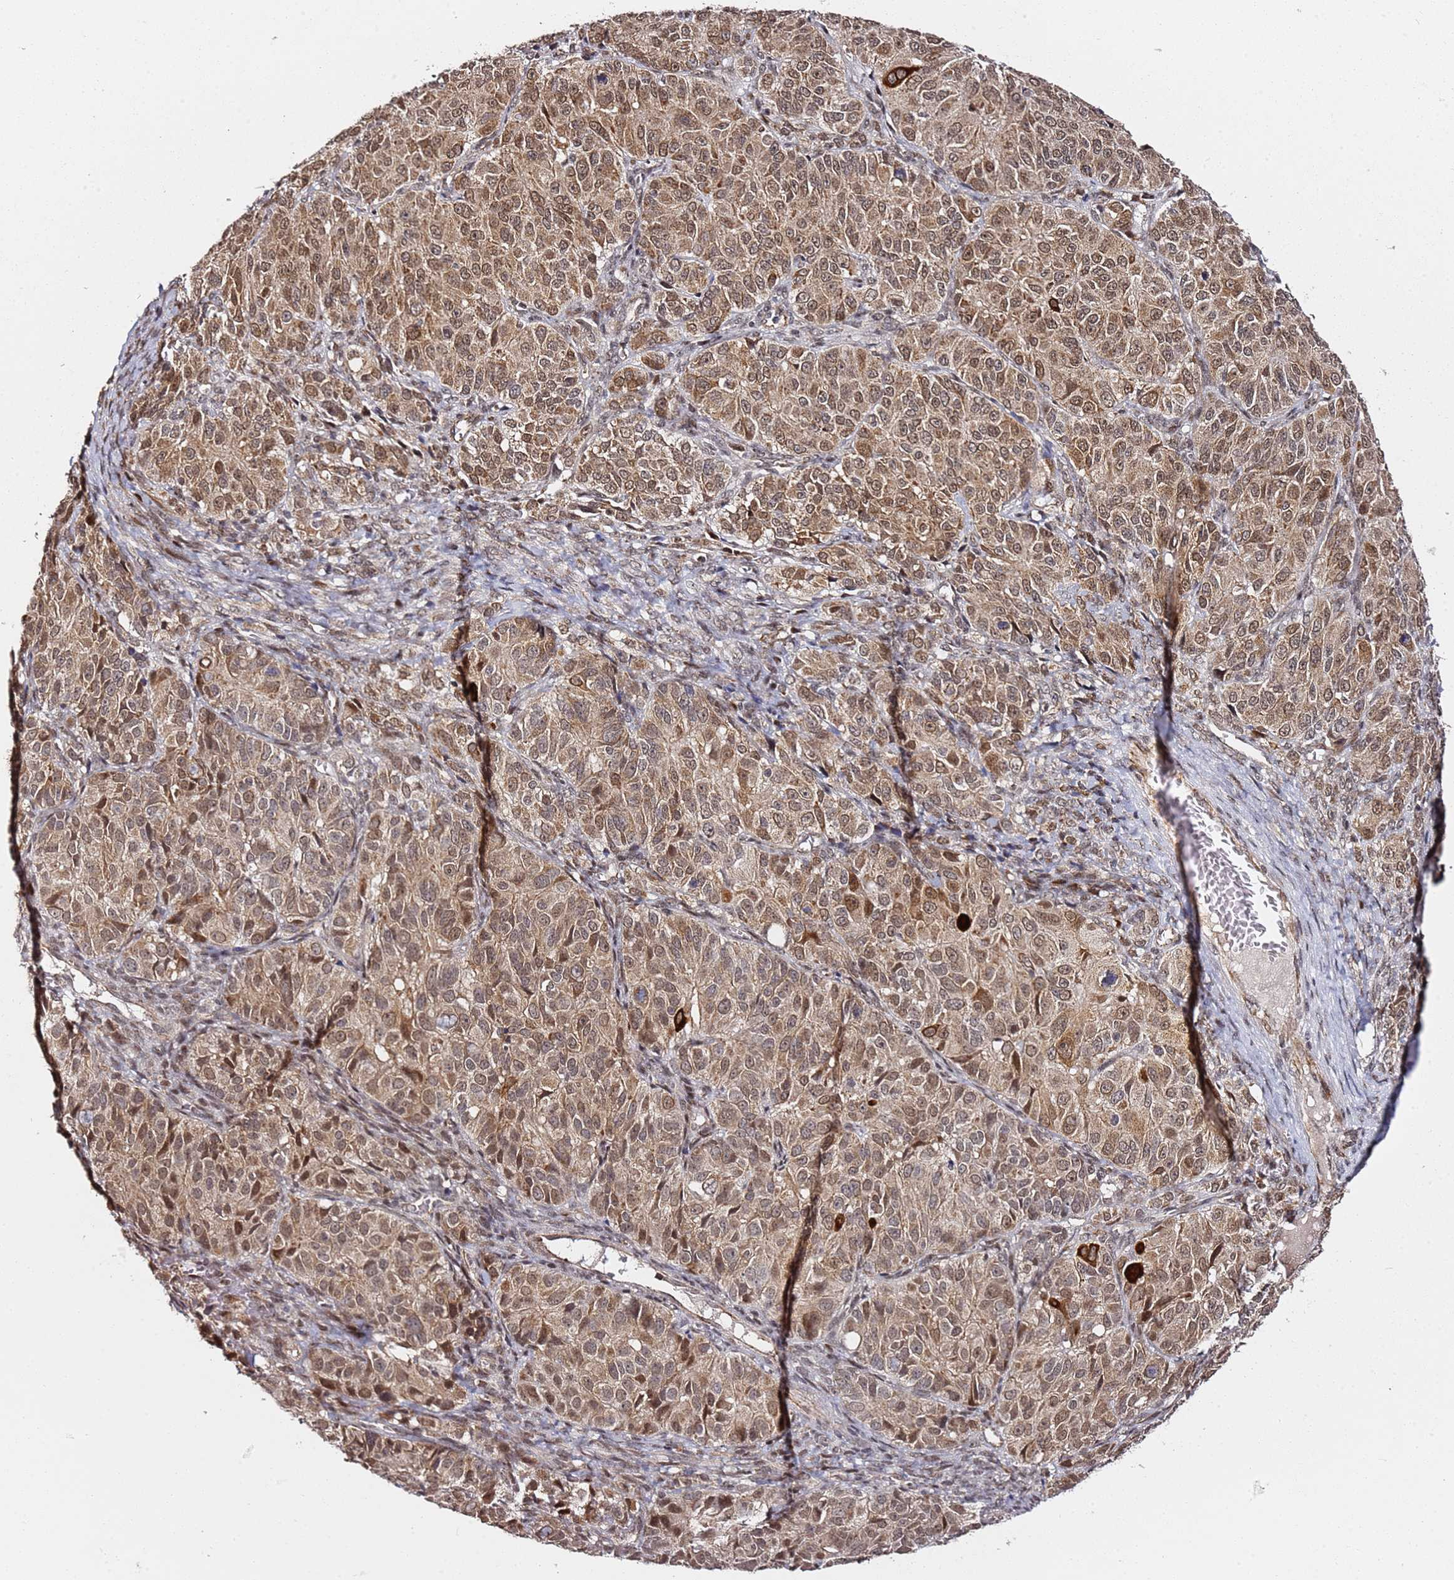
{"staining": {"intensity": "moderate", "quantity": ">75%", "location": "cytoplasmic/membranous,nuclear"}, "tissue": "ovarian cancer", "cell_type": "Tumor cells", "image_type": "cancer", "snomed": [{"axis": "morphology", "description": "Carcinoma, endometroid"}, {"axis": "topography", "description": "Ovary"}], "caption": "Brown immunohistochemical staining in ovarian cancer (endometroid carcinoma) reveals moderate cytoplasmic/membranous and nuclear staining in about >75% of tumor cells.", "gene": "TP53AIP1", "patient": {"sex": "female", "age": 51}}